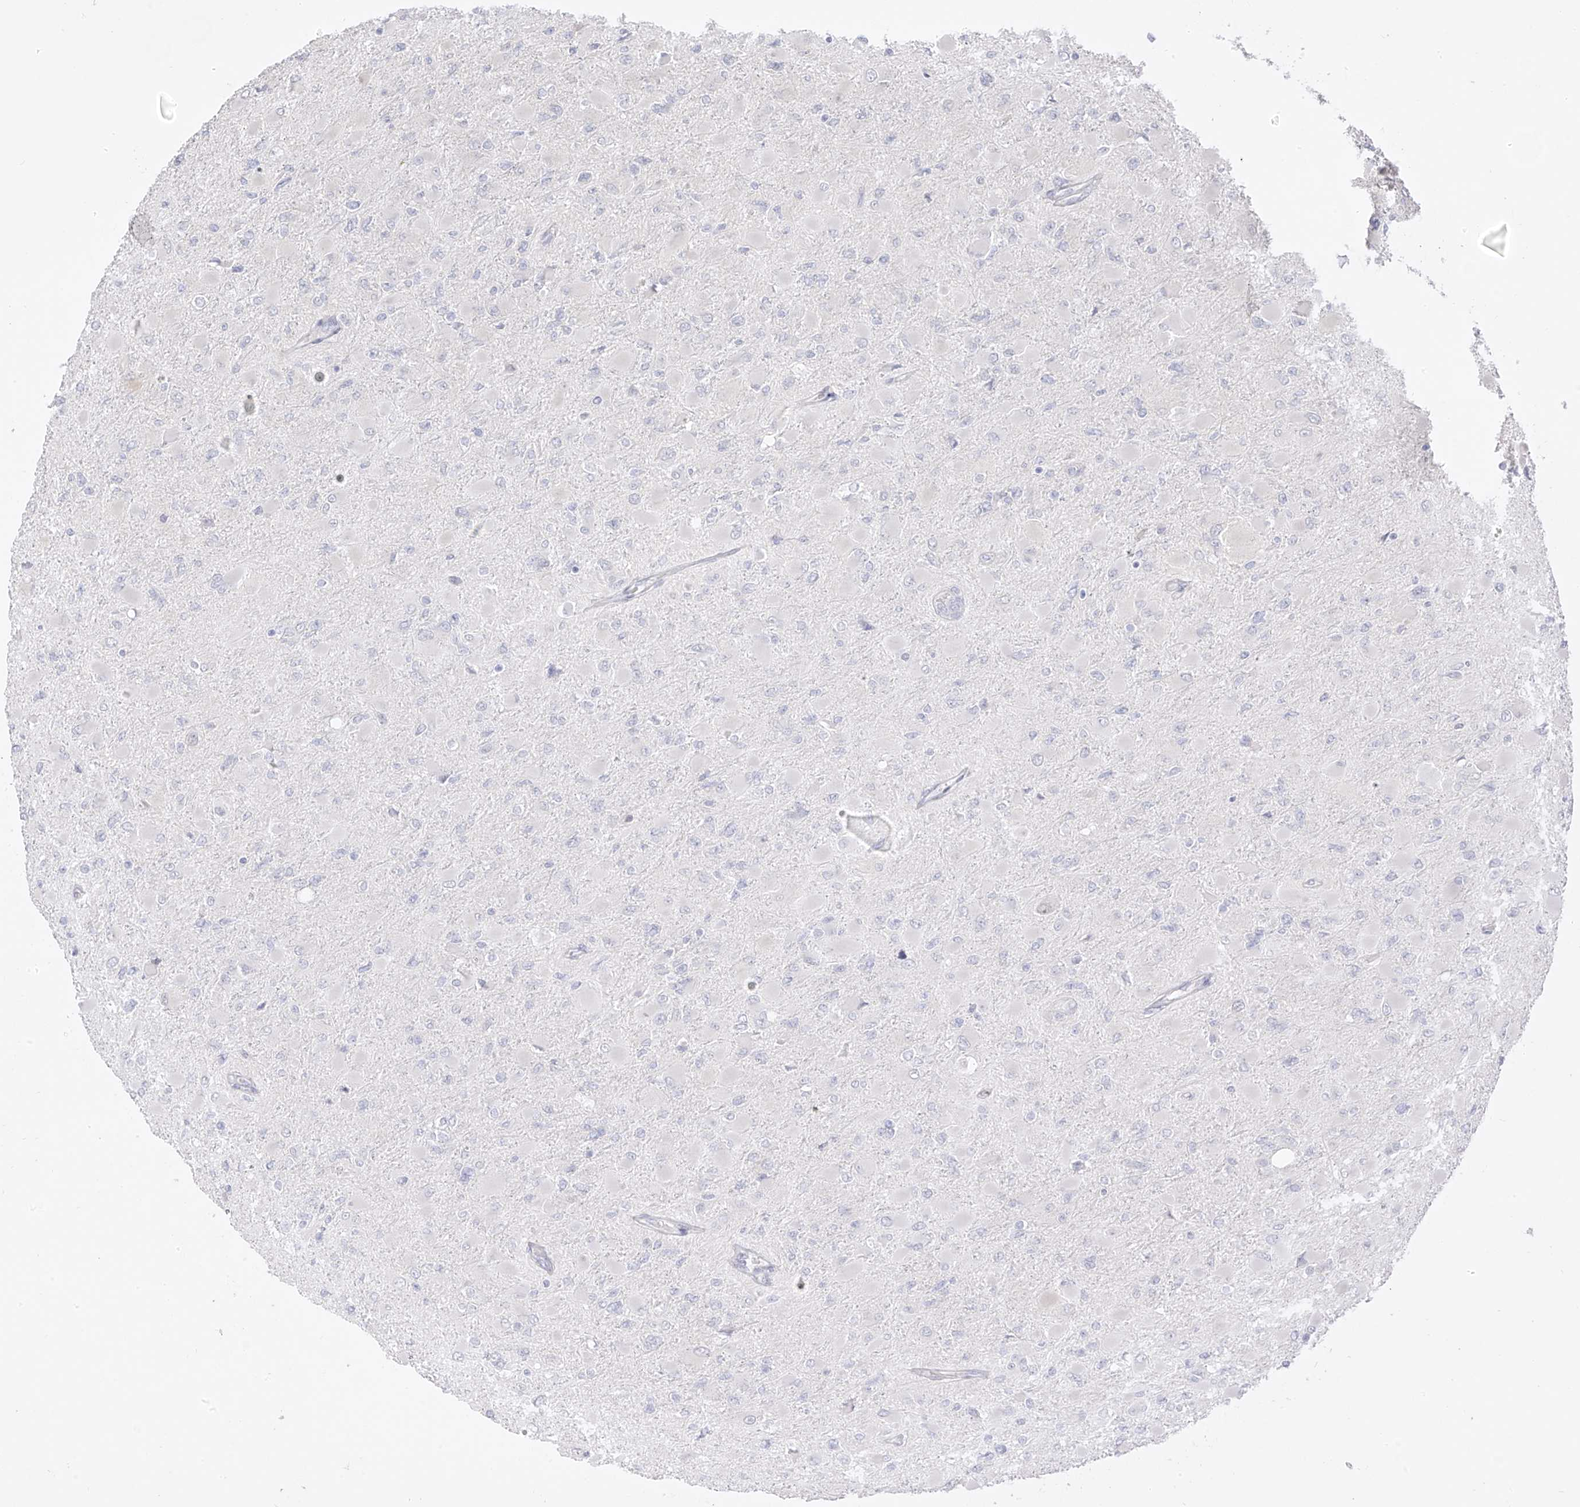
{"staining": {"intensity": "negative", "quantity": "none", "location": "none"}, "tissue": "glioma", "cell_type": "Tumor cells", "image_type": "cancer", "snomed": [{"axis": "morphology", "description": "Glioma, malignant, High grade"}, {"axis": "topography", "description": "Cerebral cortex"}], "caption": "Immunohistochemistry (IHC) of high-grade glioma (malignant) displays no positivity in tumor cells.", "gene": "DCDC2", "patient": {"sex": "female", "age": 36}}